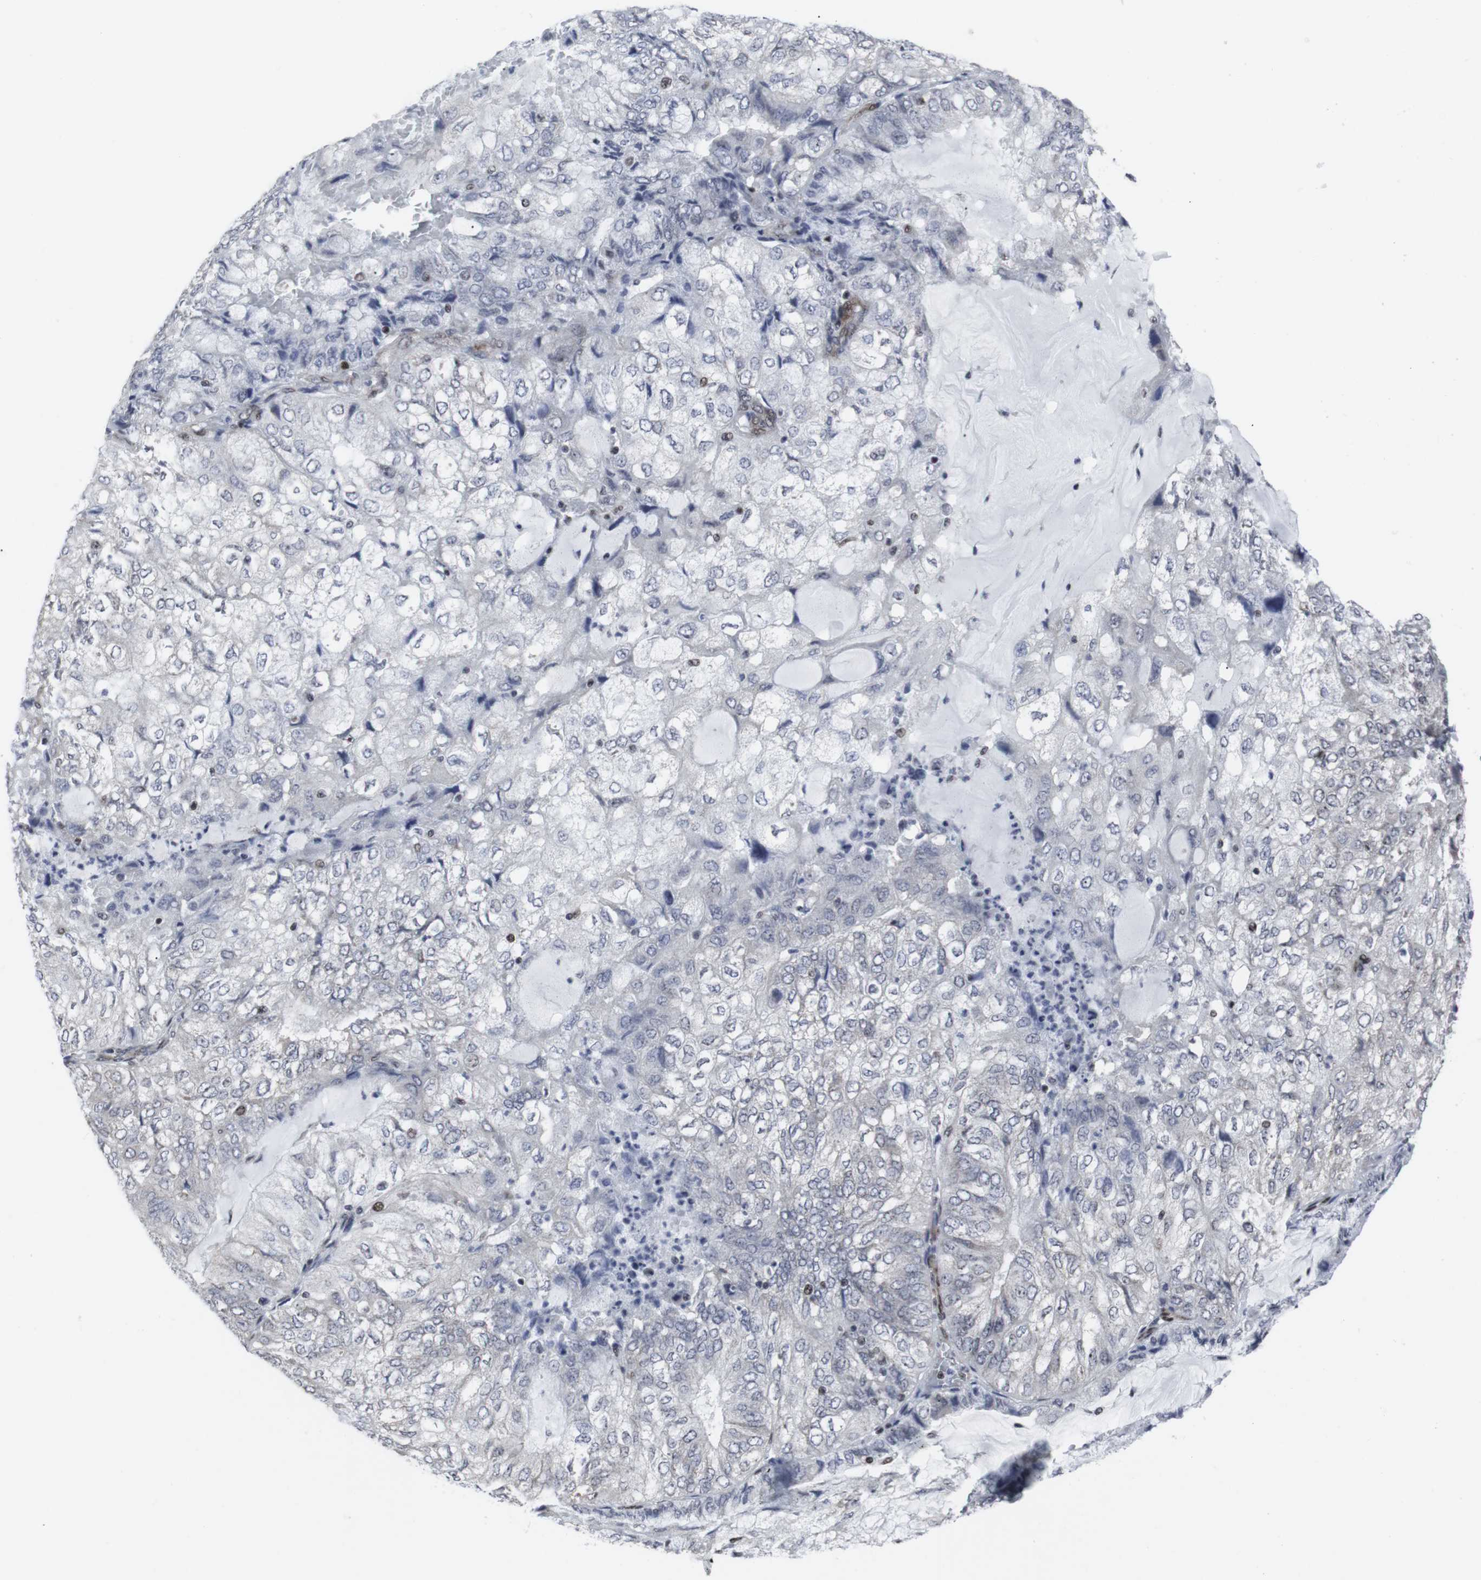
{"staining": {"intensity": "negative", "quantity": "none", "location": "none"}, "tissue": "endometrial cancer", "cell_type": "Tumor cells", "image_type": "cancer", "snomed": [{"axis": "morphology", "description": "Adenocarcinoma, NOS"}, {"axis": "topography", "description": "Endometrium"}], "caption": "This is an IHC histopathology image of human adenocarcinoma (endometrial). There is no staining in tumor cells.", "gene": "MLH1", "patient": {"sex": "female", "age": 81}}